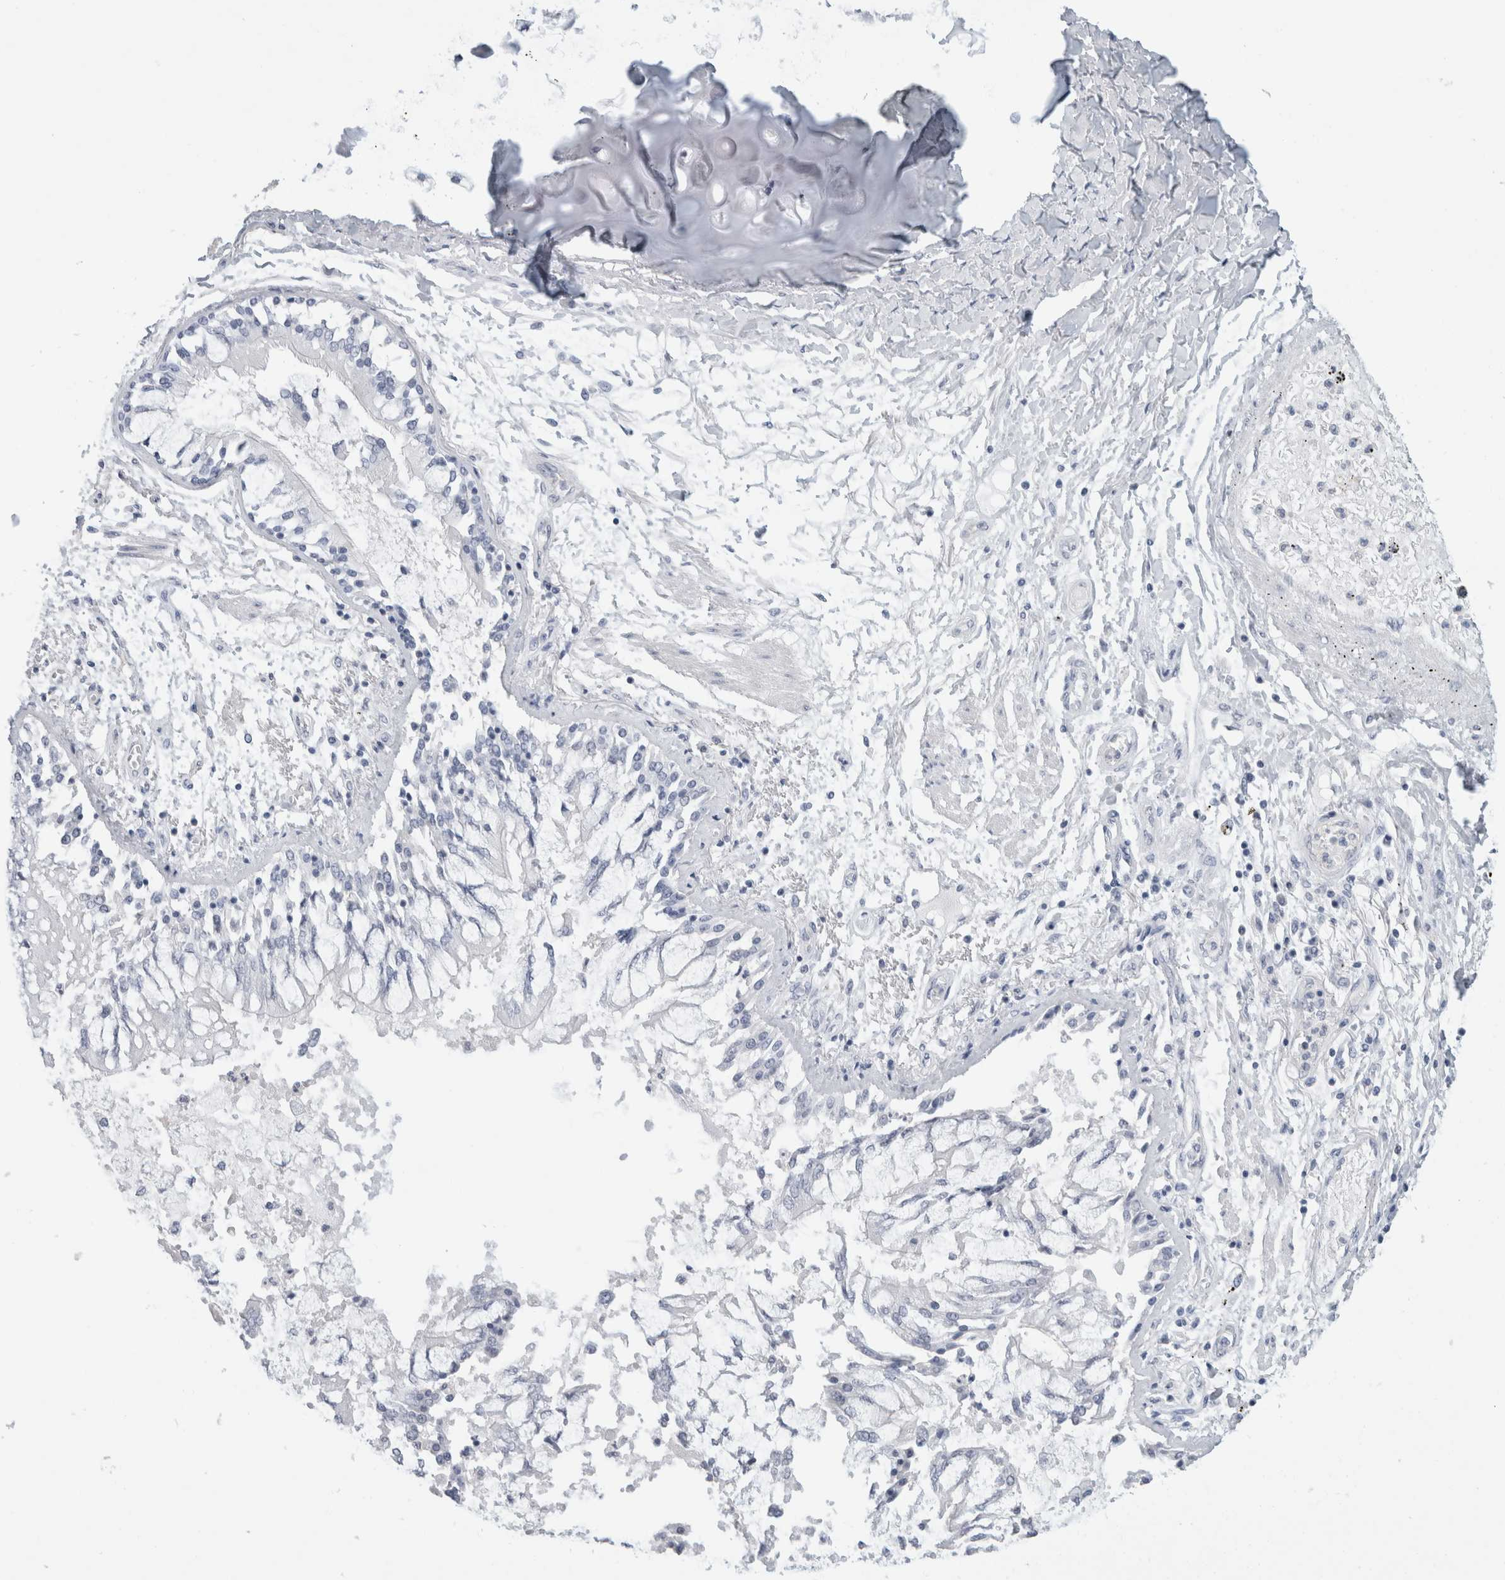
{"staining": {"intensity": "negative", "quantity": "none", "location": "none"}, "tissue": "lung cancer", "cell_type": "Tumor cells", "image_type": "cancer", "snomed": [{"axis": "morphology", "description": "Normal tissue, NOS"}, {"axis": "morphology", "description": "Squamous cell carcinoma, NOS"}, {"axis": "topography", "description": "Lymph node"}, {"axis": "topography", "description": "Cartilage tissue"}, {"axis": "topography", "description": "Bronchus"}, {"axis": "topography", "description": "Lung"}, {"axis": "topography", "description": "Peripheral nerve tissue"}], "caption": "High power microscopy micrograph of an IHC photomicrograph of lung cancer (squamous cell carcinoma), revealing no significant staining in tumor cells. (Brightfield microscopy of DAB immunohistochemistry at high magnification).", "gene": "CASP6", "patient": {"sex": "female", "age": 49}}